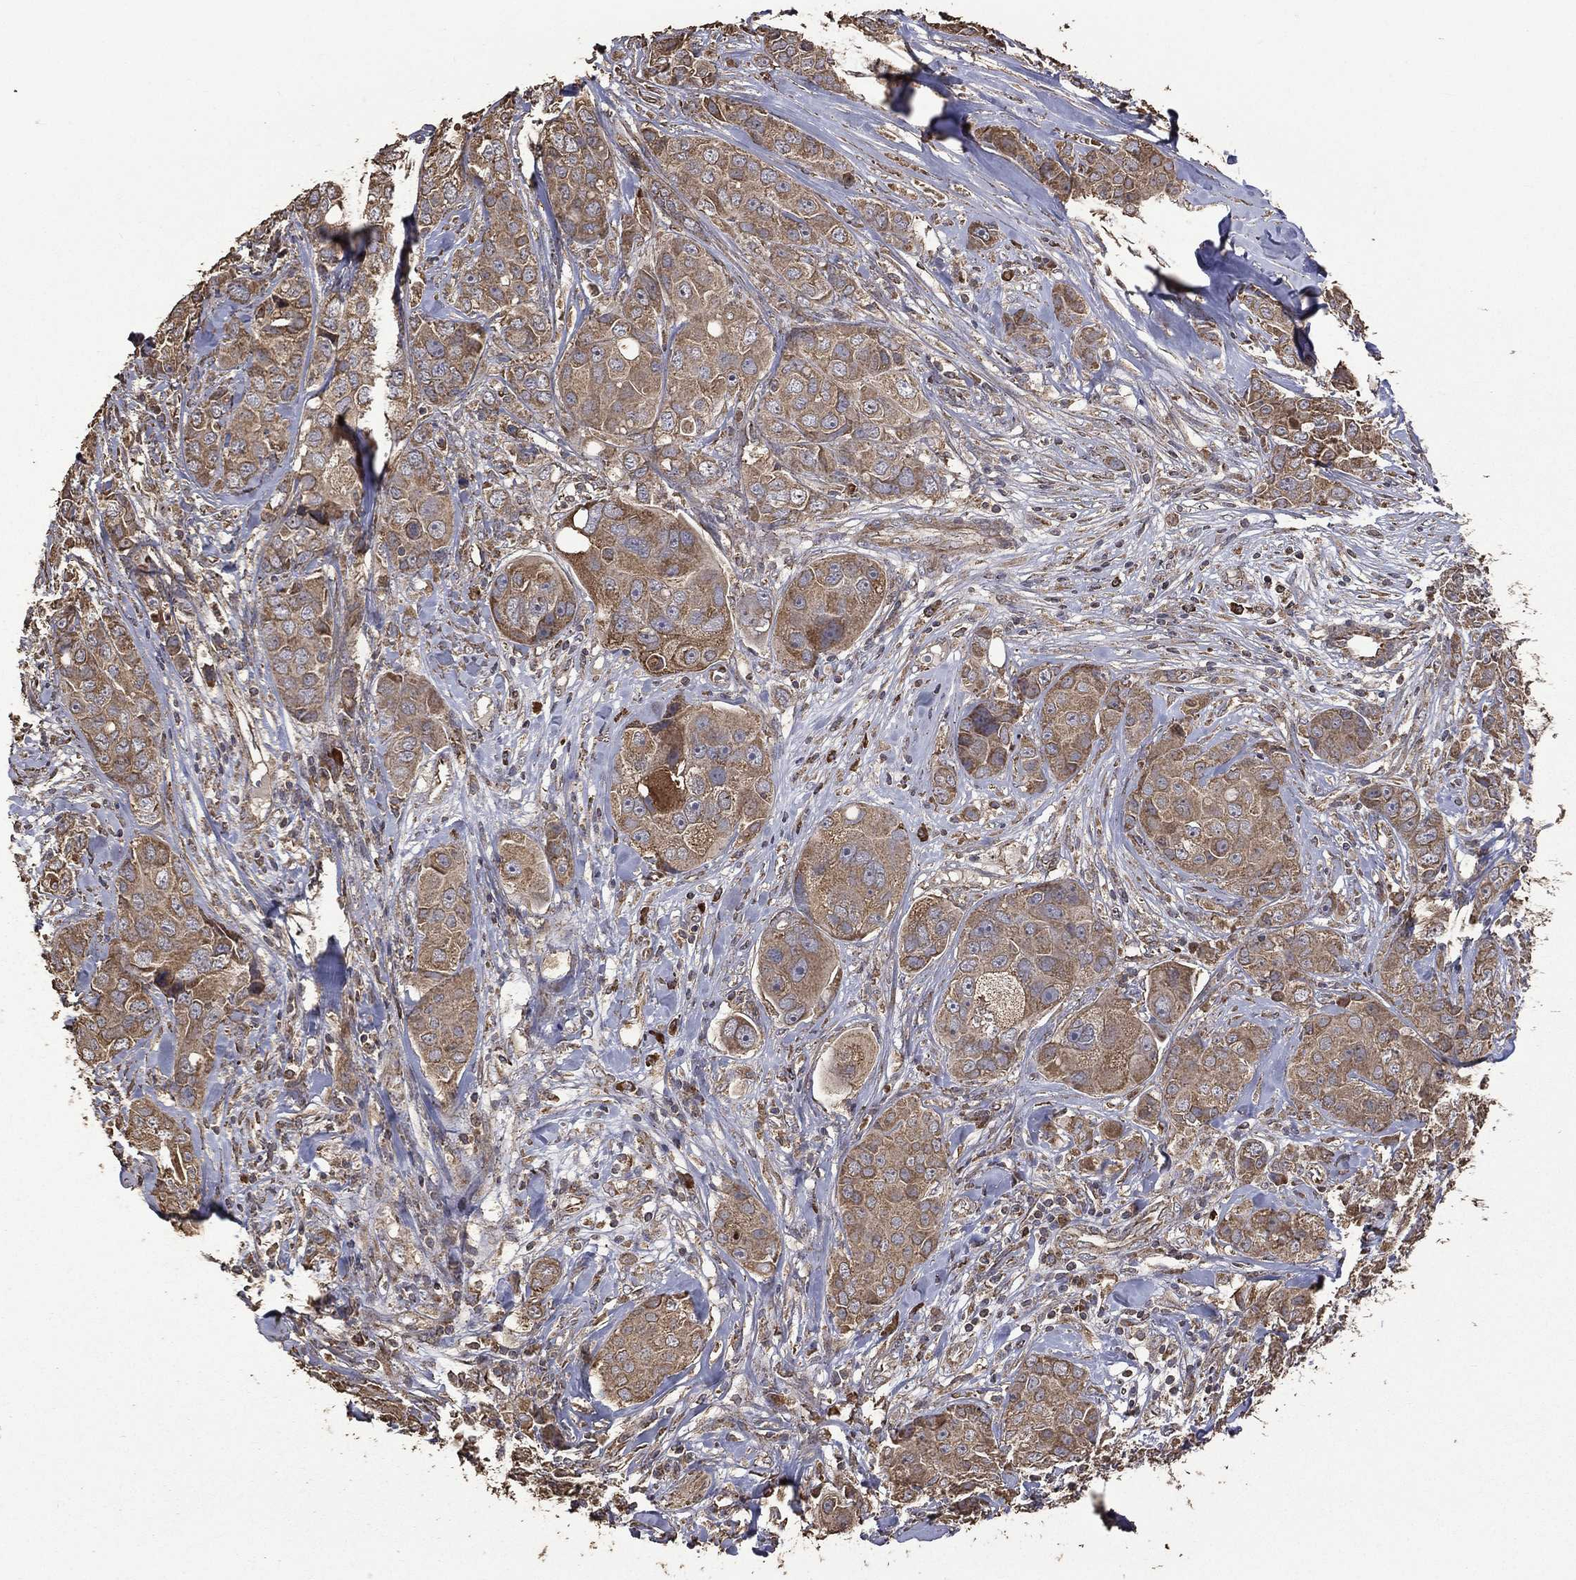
{"staining": {"intensity": "moderate", "quantity": ">75%", "location": "cytoplasmic/membranous"}, "tissue": "breast cancer", "cell_type": "Tumor cells", "image_type": "cancer", "snomed": [{"axis": "morphology", "description": "Duct carcinoma"}, {"axis": "topography", "description": "Breast"}], "caption": "Protein expression analysis of breast cancer (intraductal carcinoma) shows moderate cytoplasmic/membranous expression in approximately >75% of tumor cells.", "gene": "METTL27", "patient": {"sex": "female", "age": 43}}